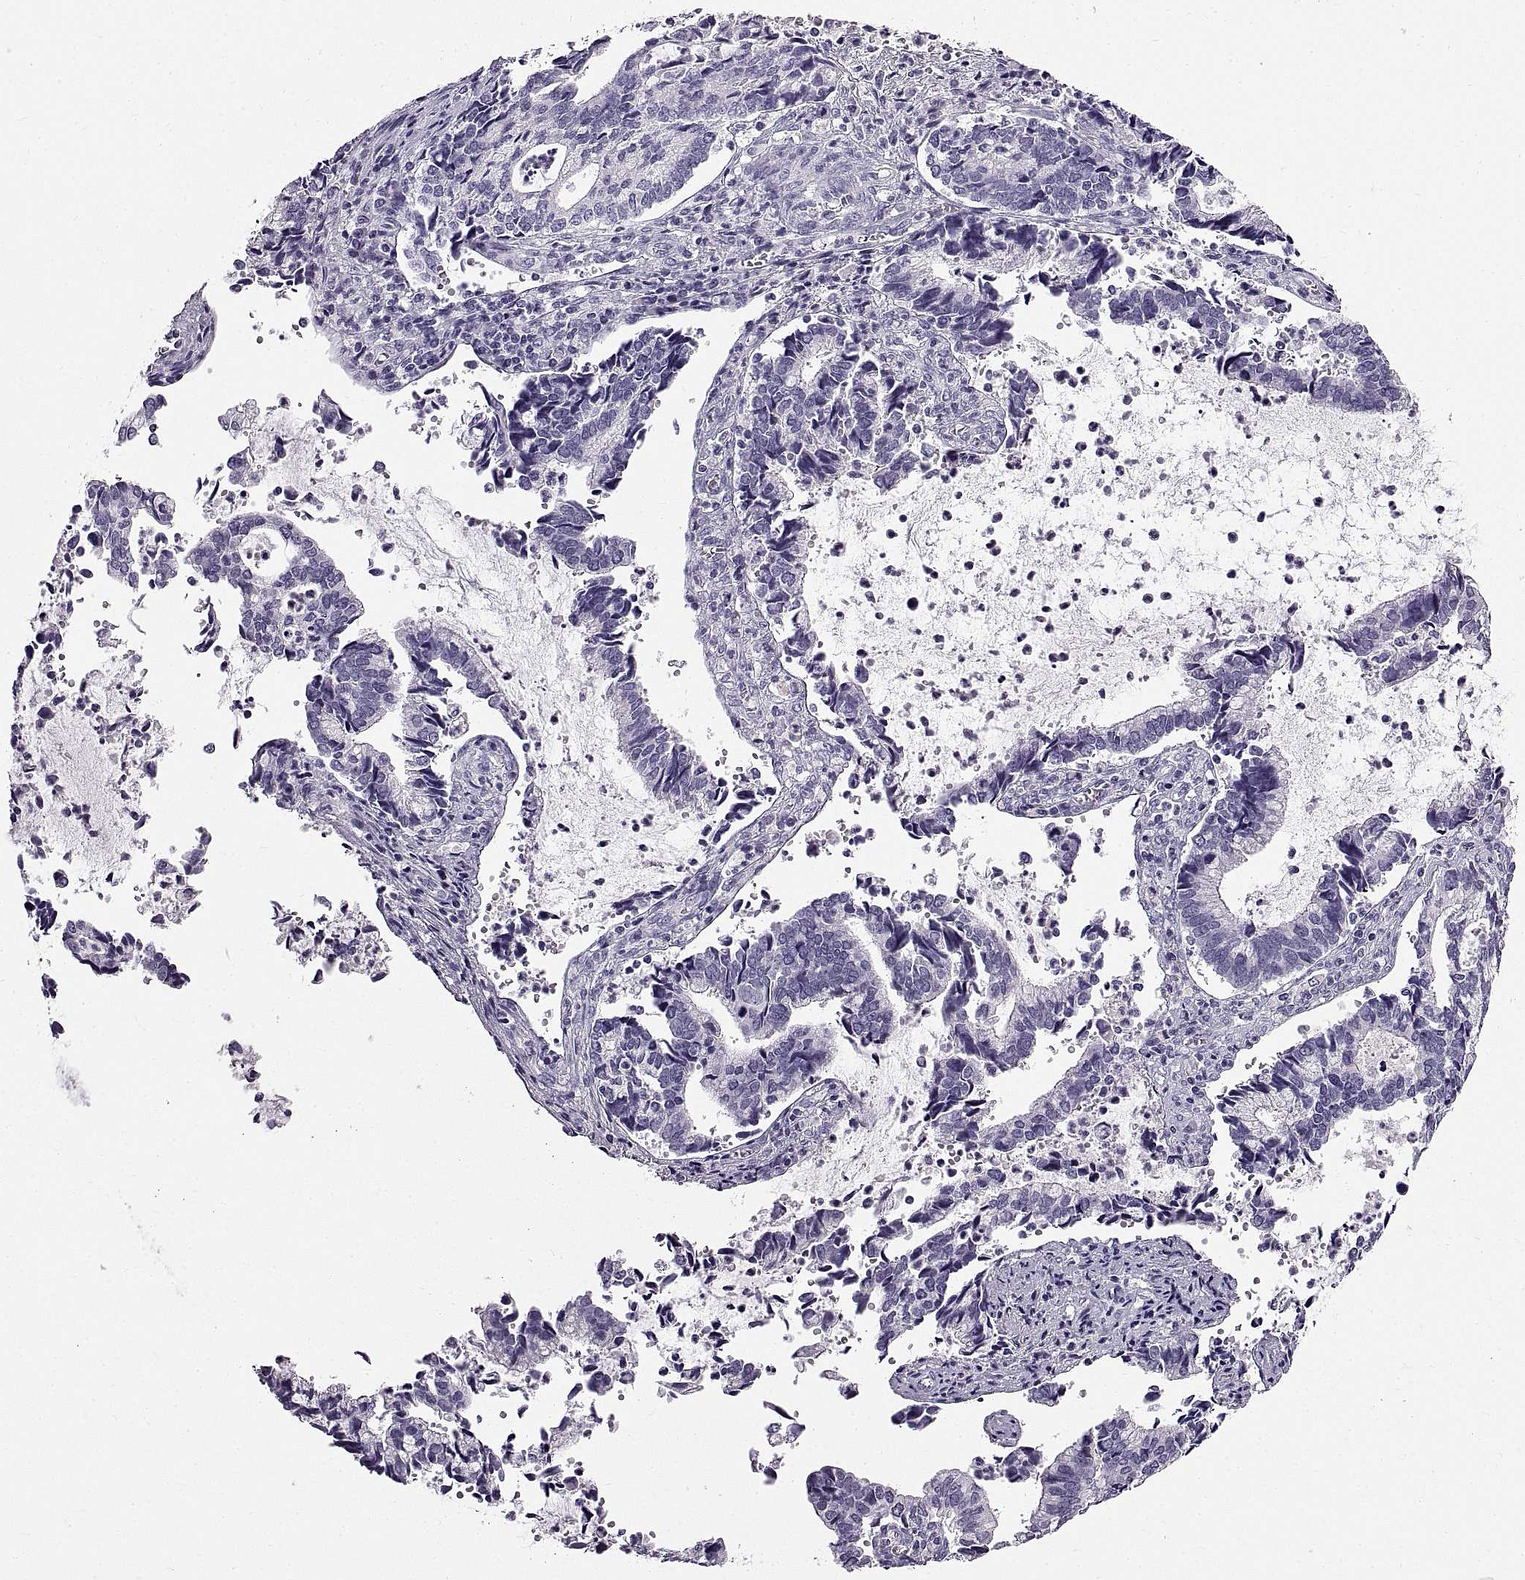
{"staining": {"intensity": "negative", "quantity": "none", "location": "none"}, "tissue": "cervical cancer", "cell_type": "Tumor cells", "image_type": "cancer", "snomed": [{"axis": "morphology", "description": "Adenocarcinoma, NOS"}, {"axis": "topography", "description": "Cervix"}], "caption": "DAB (3,3'-diaminobenzidine) immunohistochemical staining of cervical adenocarcinoma displays no significant expression in tumor cells.", "gene": "WFDC8", "patient": {"sex": "female", "age": 42}}